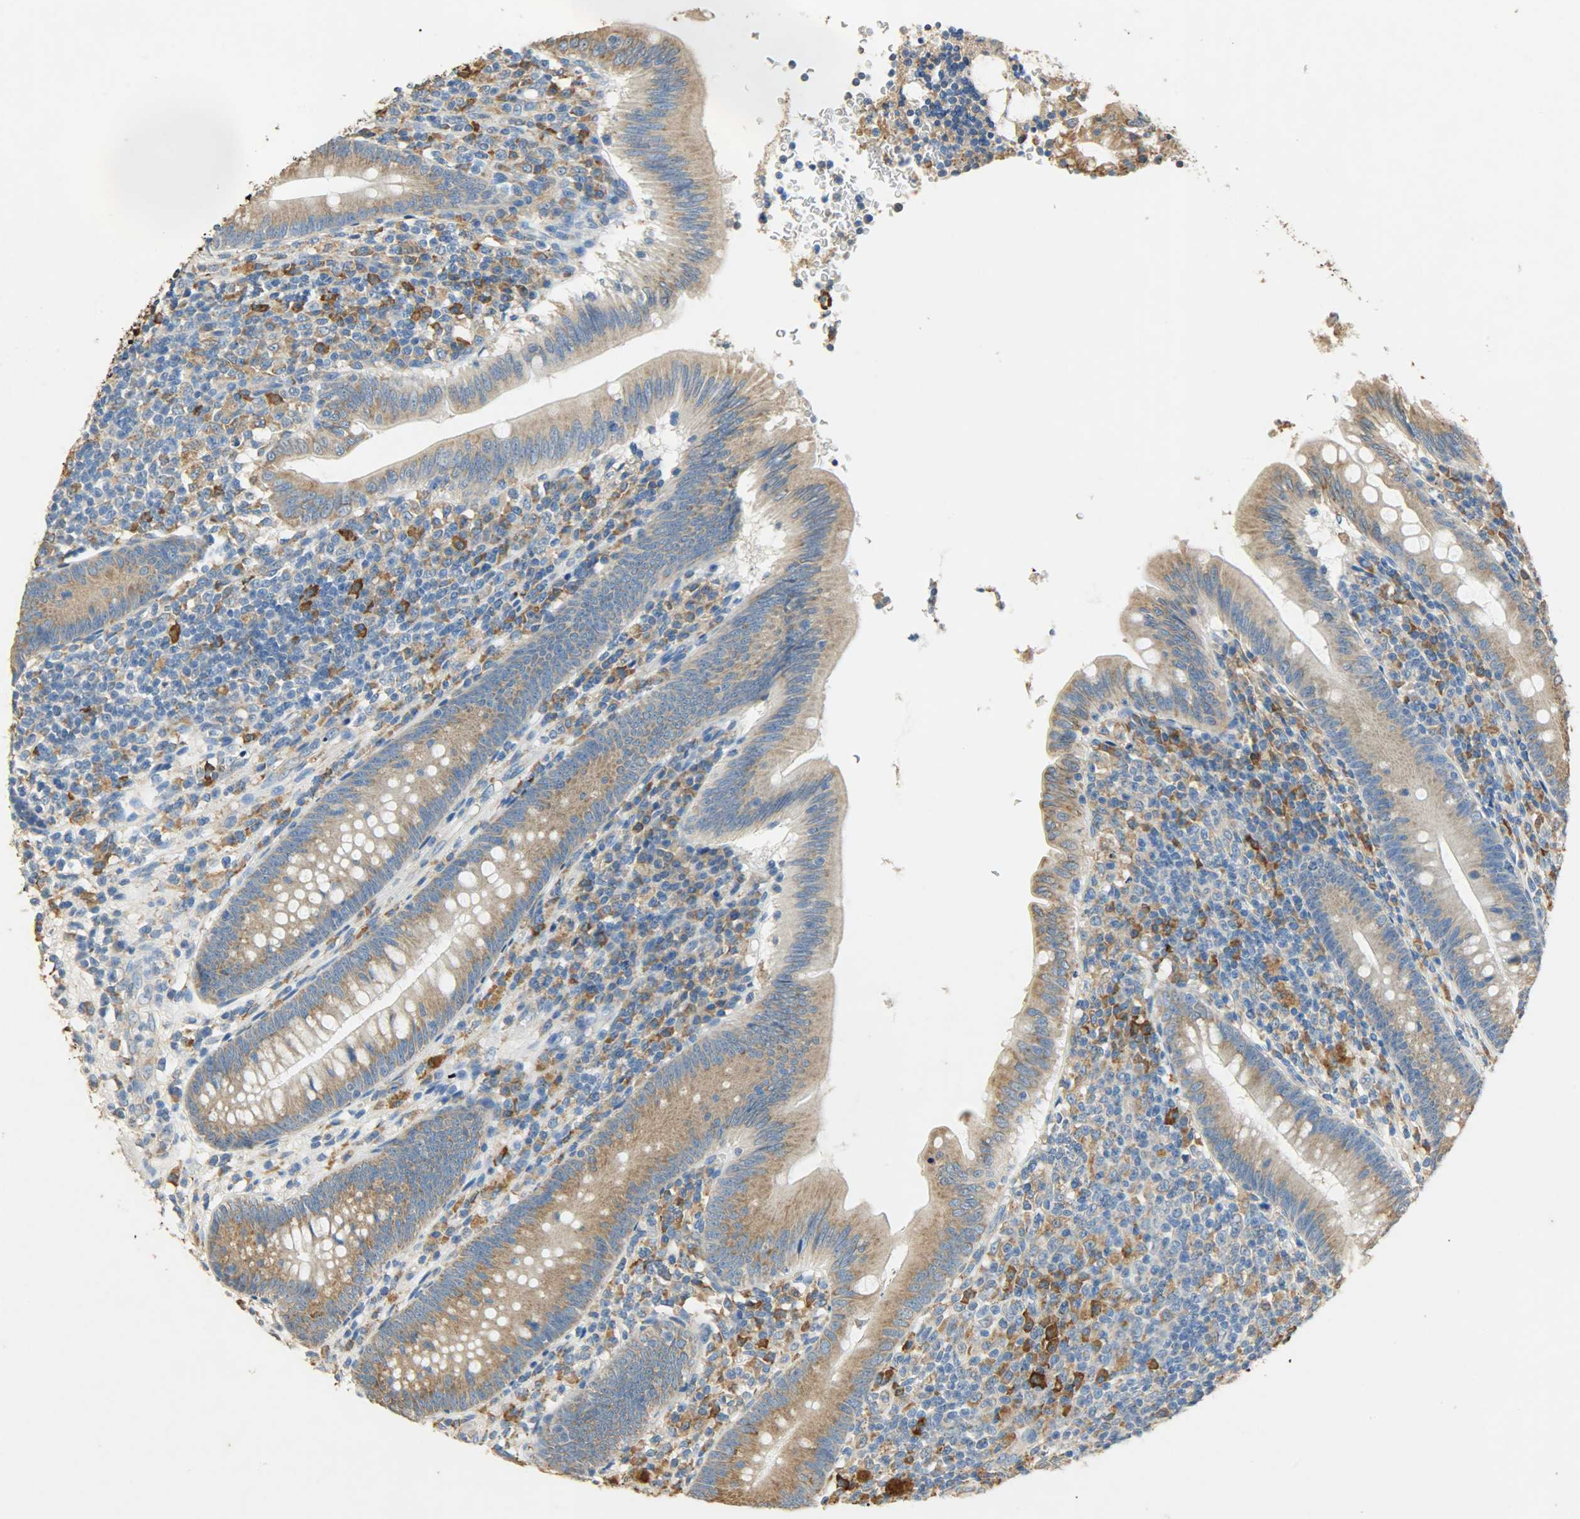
{"staining": {"intensity": "moderate", "quantity": ">75%", "location": "cytoplasmic/membranous"}, "tissue": "appendix", "cell_type": "Glandular cells", "image_type": "normal", "snomed": [{"axis": "morphology", "description": "Normal tissue, NOS"}, {"axis": "morphology", "description": "Inflammation, NOS"}, {"axis": "topography", "description": "Appendix"}], "caption": "A high-resolution photomicrograph shows immunohistochemistry staining of unremarkable appendix, which demonstrates moderate cytoplasmic/membranous expression in approximately >75% of glandular cells.", "gene": "HSPA5", "patient": {"sex": "male", "age": 46}}